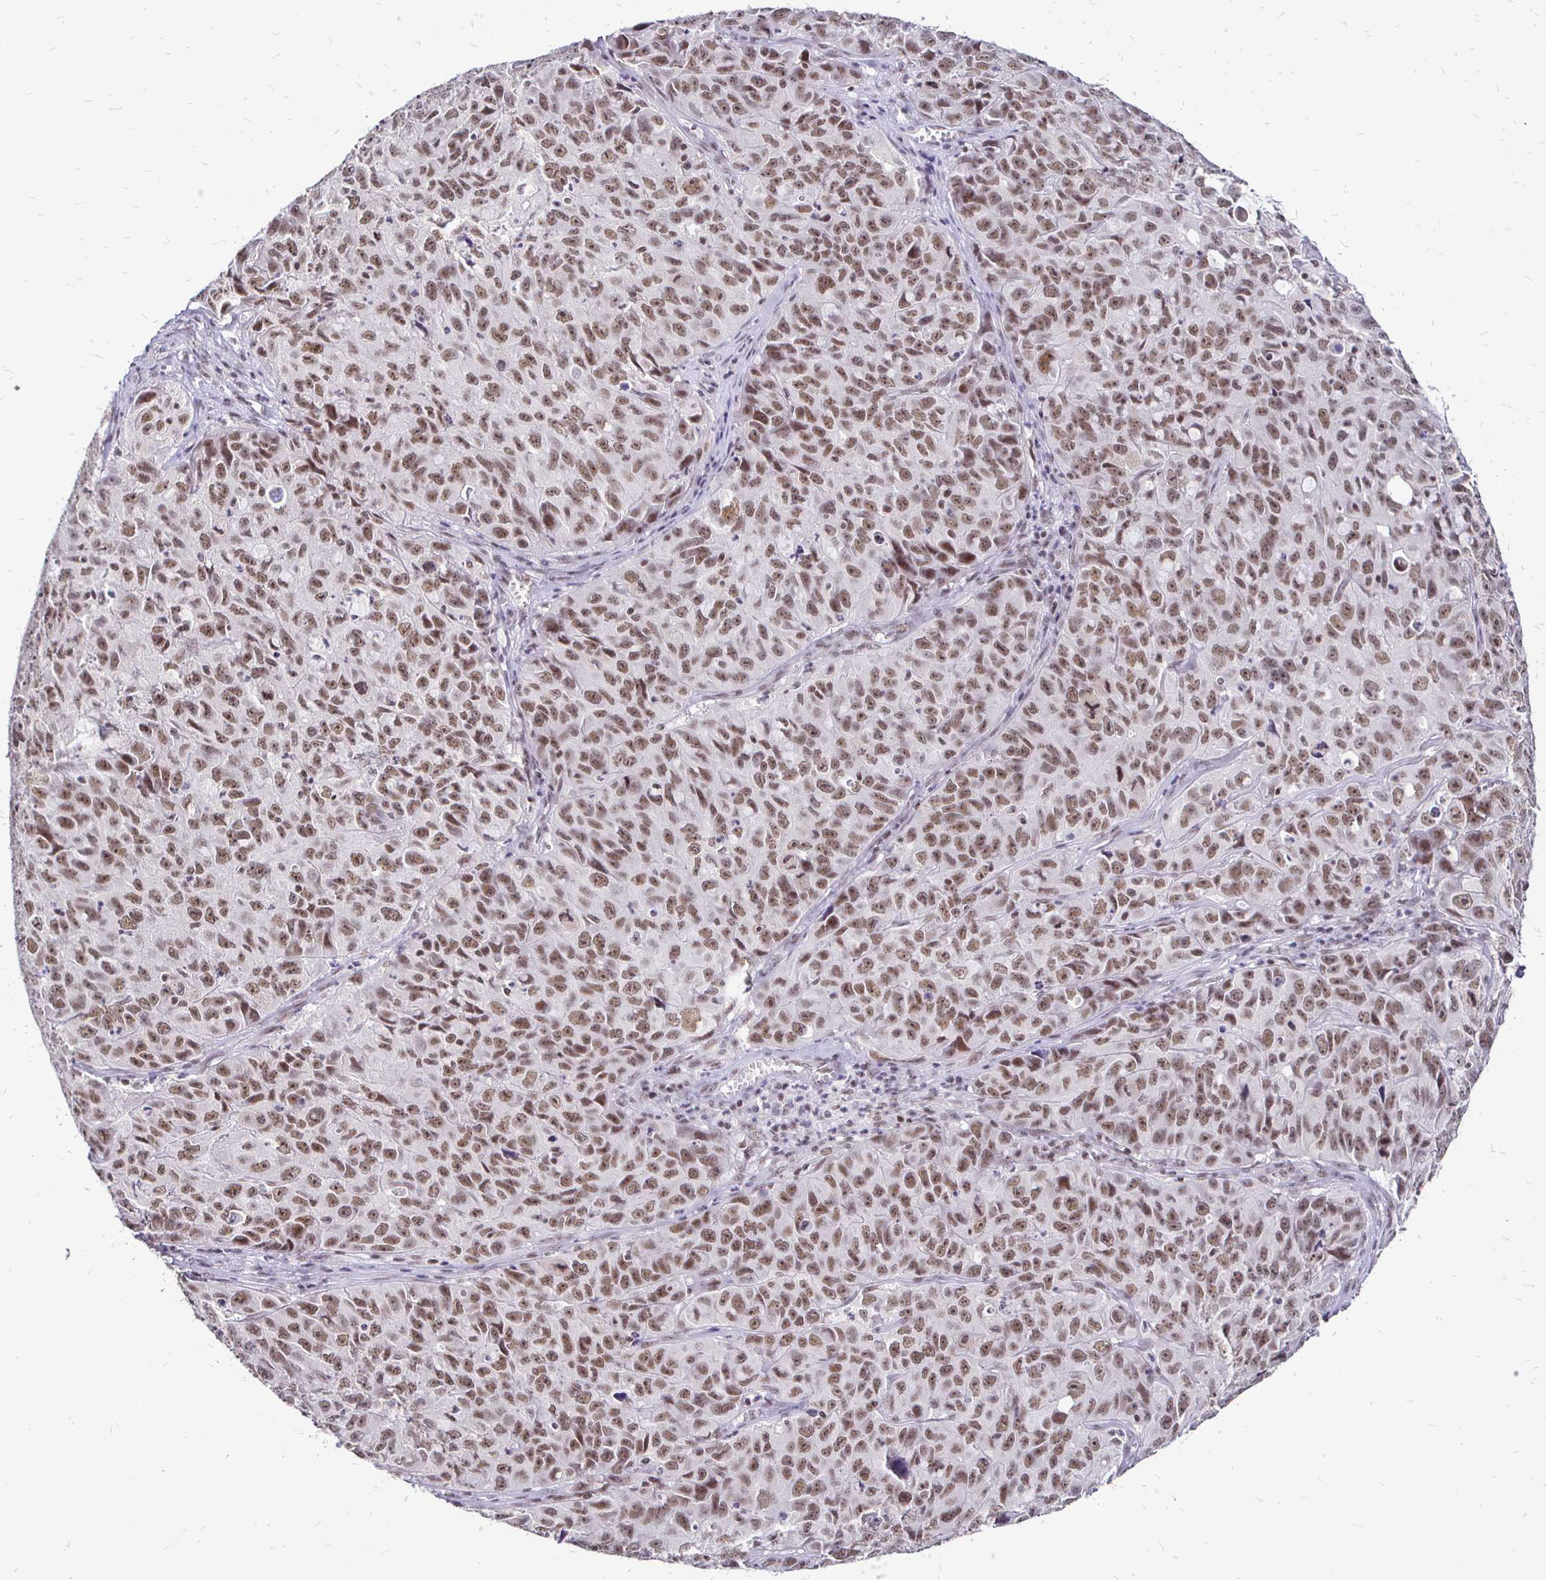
{"staining": {"intensity": "moderate", "quantity": ">75%", "location": "nuclear"}, "tissue": "cervical cancer", "cell_type": "Tumor cells", "image_type": "cancer", "snomed": [{"axis": "morphology", "description": "Squamous cell carcinoma, NOS"}, {"axis": "topography", "description": "Cervix"}], "caption": "Cervical cancer (squamous cell carcinoma) stained with DAB (3,3'-diaminobenzidine) immunohistochemistry (IHC) exhibits medium levels of moderate nuclear staining in approximately >75% of tumor cells. (DAB (3,3'-diaminobenzidine) IHC, brown staining for protein, blue staining for nuclei).", "gene": "SIN3A", "patient": {"sex": "female", "age": 28}}